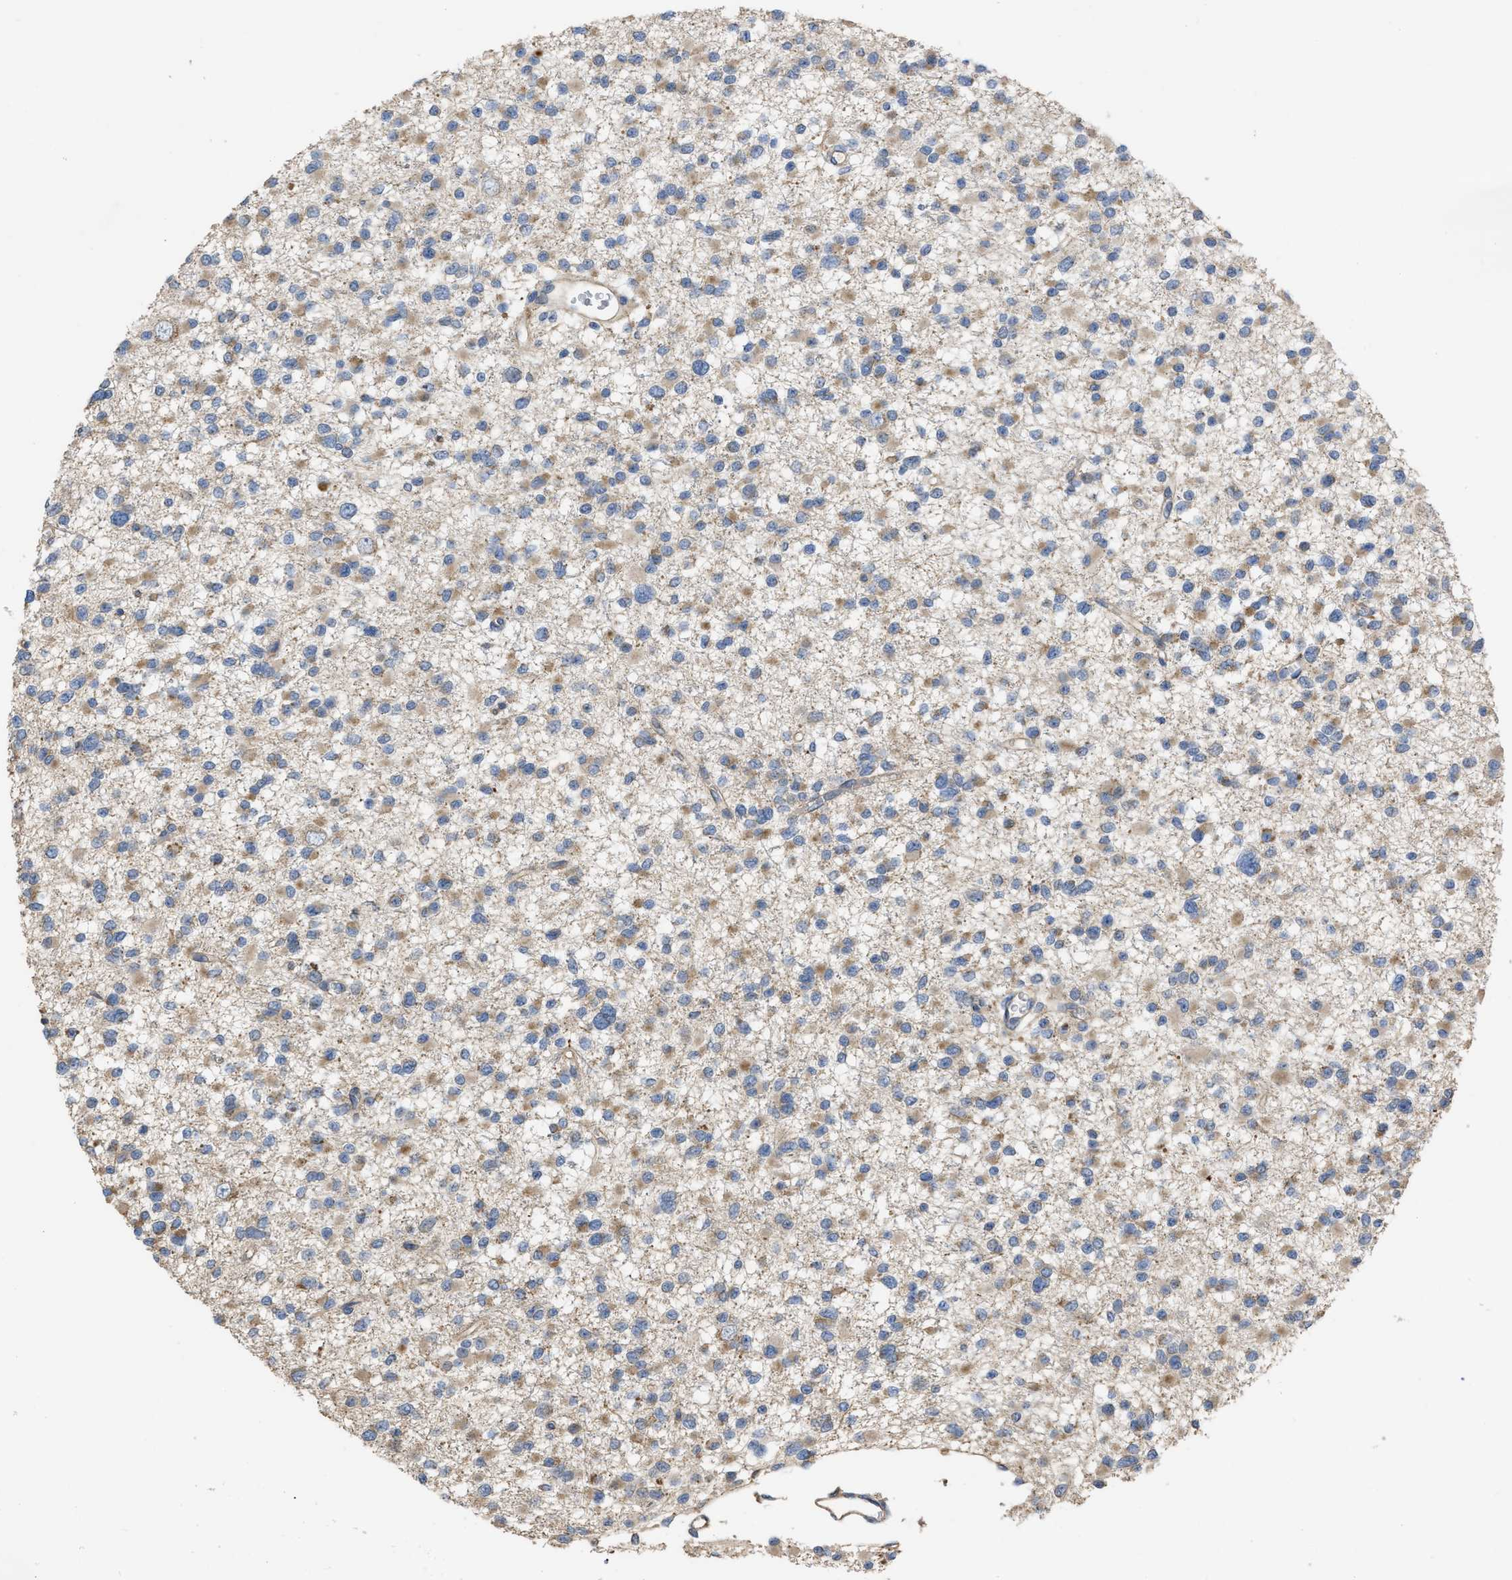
{"staining": {"intensity": "moderate", "quantity": "25%-75%", "location": "cytoplasmic/membranous"}, "tissue": "glioma", "cell_type": "Tumor cells", "image_type": "cancer", "snomed": [{"axis": "morphology", "description": "Glioma, malignant, Low grade"}, {"axis": "topography", "description": "Brain"}], "caption": "Immunohistochemical staining of human malignant glioma (low-grade) reveals medium levels of moderate cytoplasmic/membranous protein positivity in approximately 25%-75% of tumor cells.", "gene": "SLC4A11", "patient": {"sex": "female", "age": 22}}